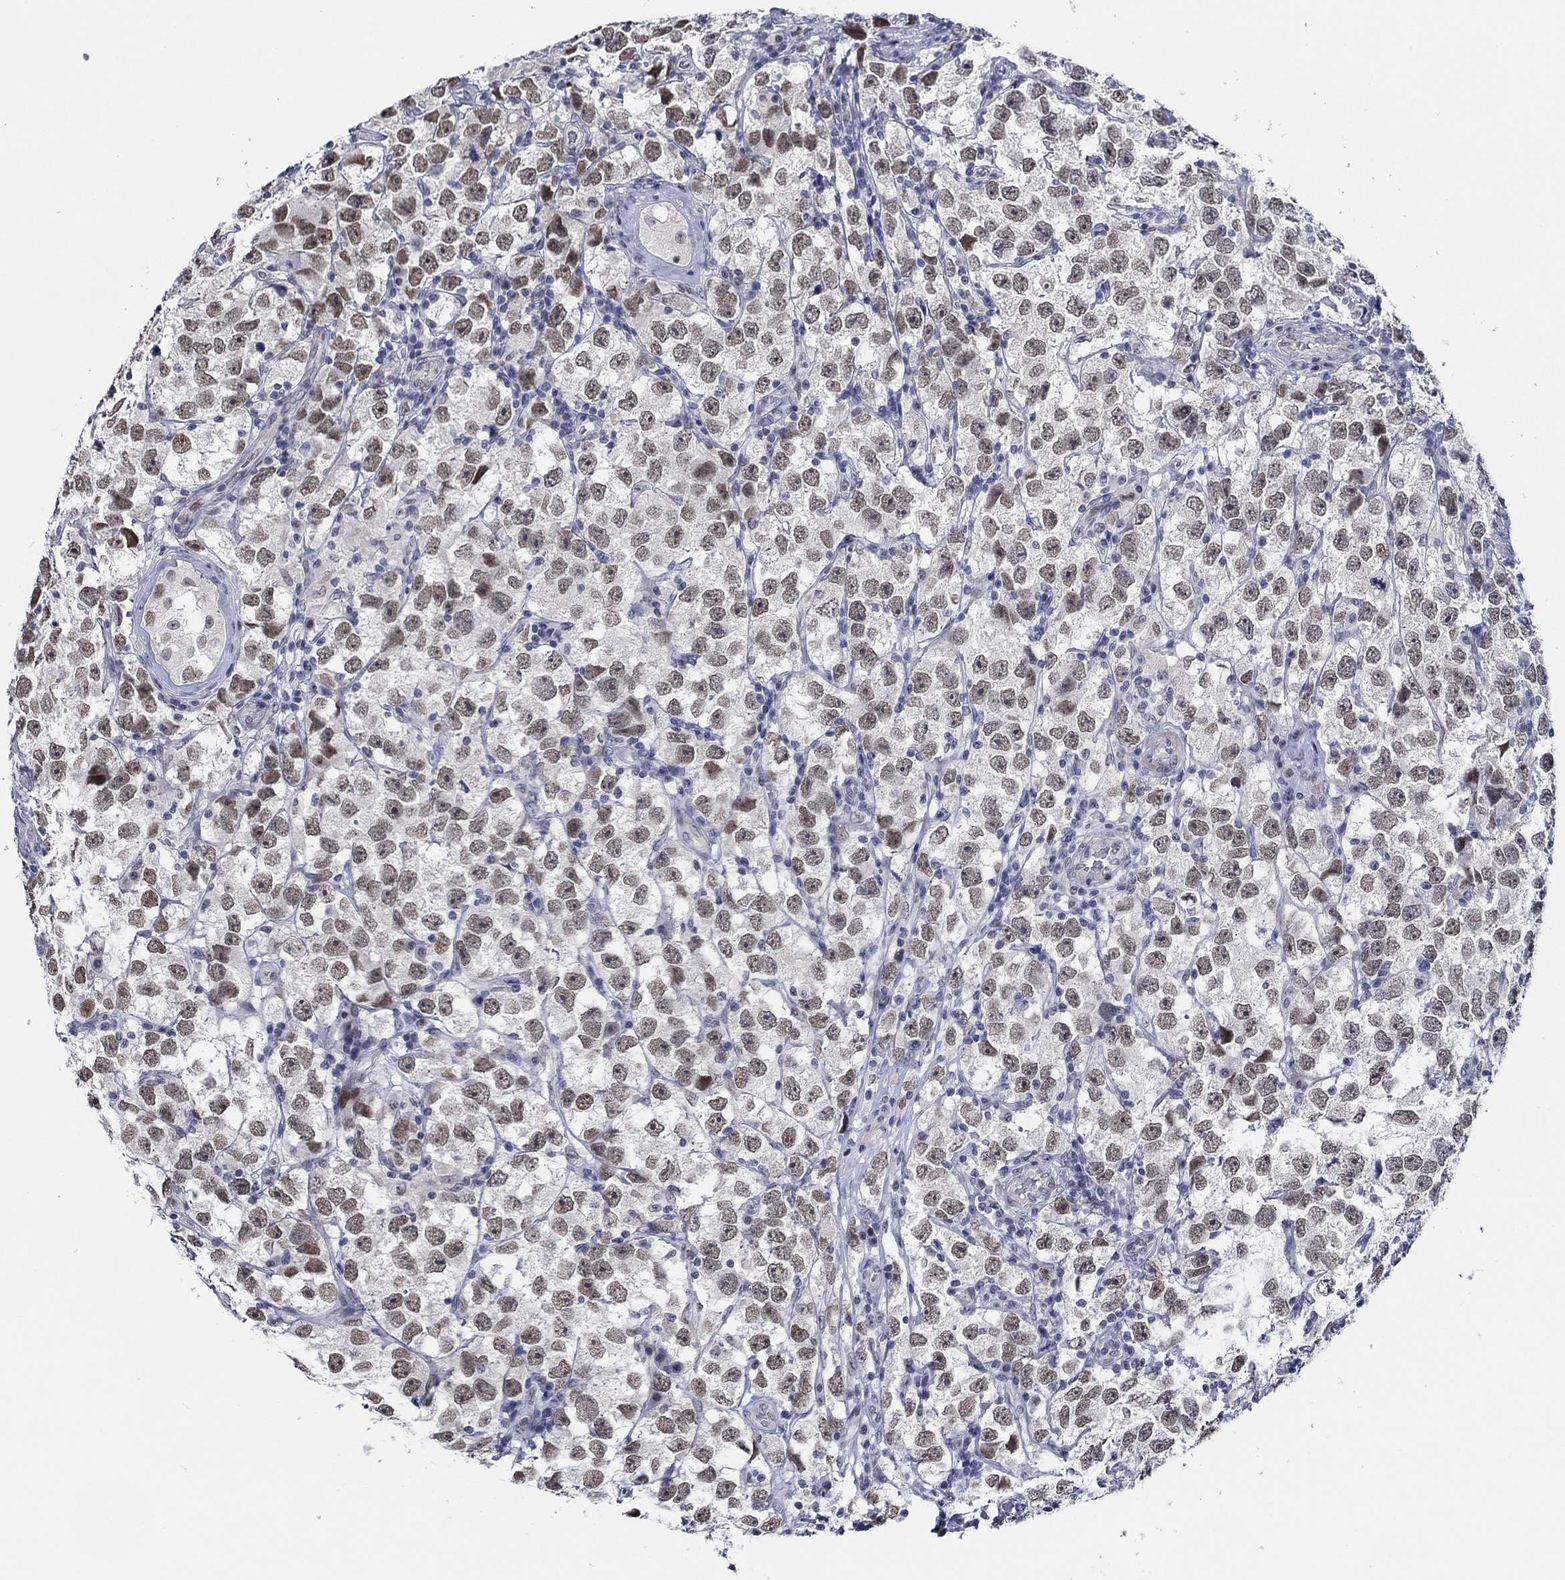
{"staining": {"intensity": "moderate", "quantity": "25%-75%", "location": "nuclear"}, "tissue": "testis cancer", "cell_type": "Tumor cells", "image_type": "cancer", "snomed": [{"axis": "morphology", "description": "Seminoma, NOS"}, {"axis": "topography", "description": "Testis"}], "caption": "The histopathology image reveals immunohistochemical staining of testis cancer. There is moderate nuclear staining is identified in approximately 25%-75% of tumor cells. The staining was performed using DAB (3,3'-diaminobenzidine) to visualize the protein expression in brown, while the nuclei were stained in blue with hematoxylin (Magnification: 20x).", "gene": "SLC34A1", "patient": {"sex": "male", "age": 26}}